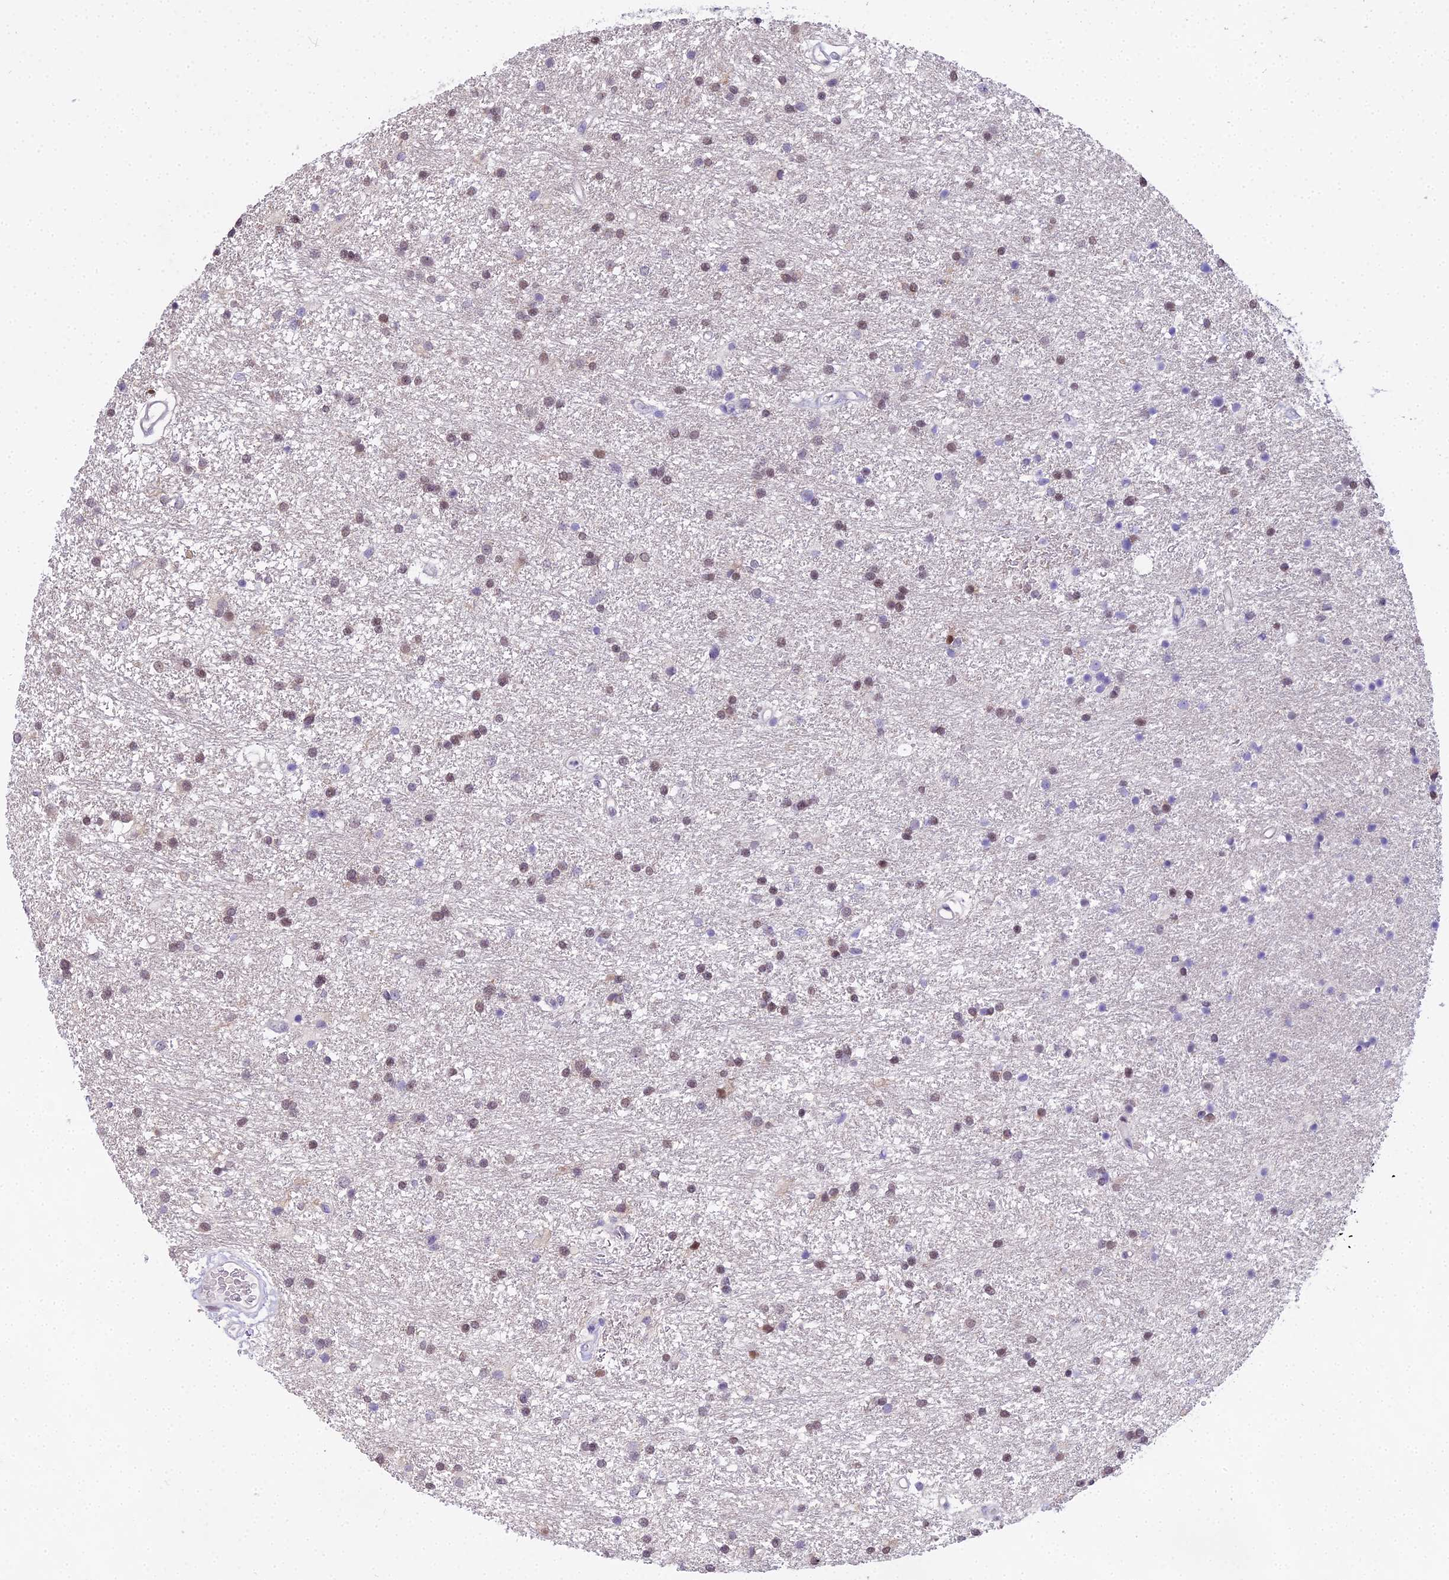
{"staining": {"intensity": "weak", "quantity": "25%-75%", "location": "nuclear"}, "tissue": "glioma", "cell_type": "Tumor cells", "image_type": "cancer", "snomed": [{"axis": "morphology", "description": "Glioma, malignant, High grade"}, {"axis": "topography", "description": "Brain"}], "caption": "Protein expression analysis of human glioma reveals weak nuclear positivity in approximately 25%-75% of tumor cells.", "gene": "MAT2A", "patient": {"sex": "male", "age": 77}}